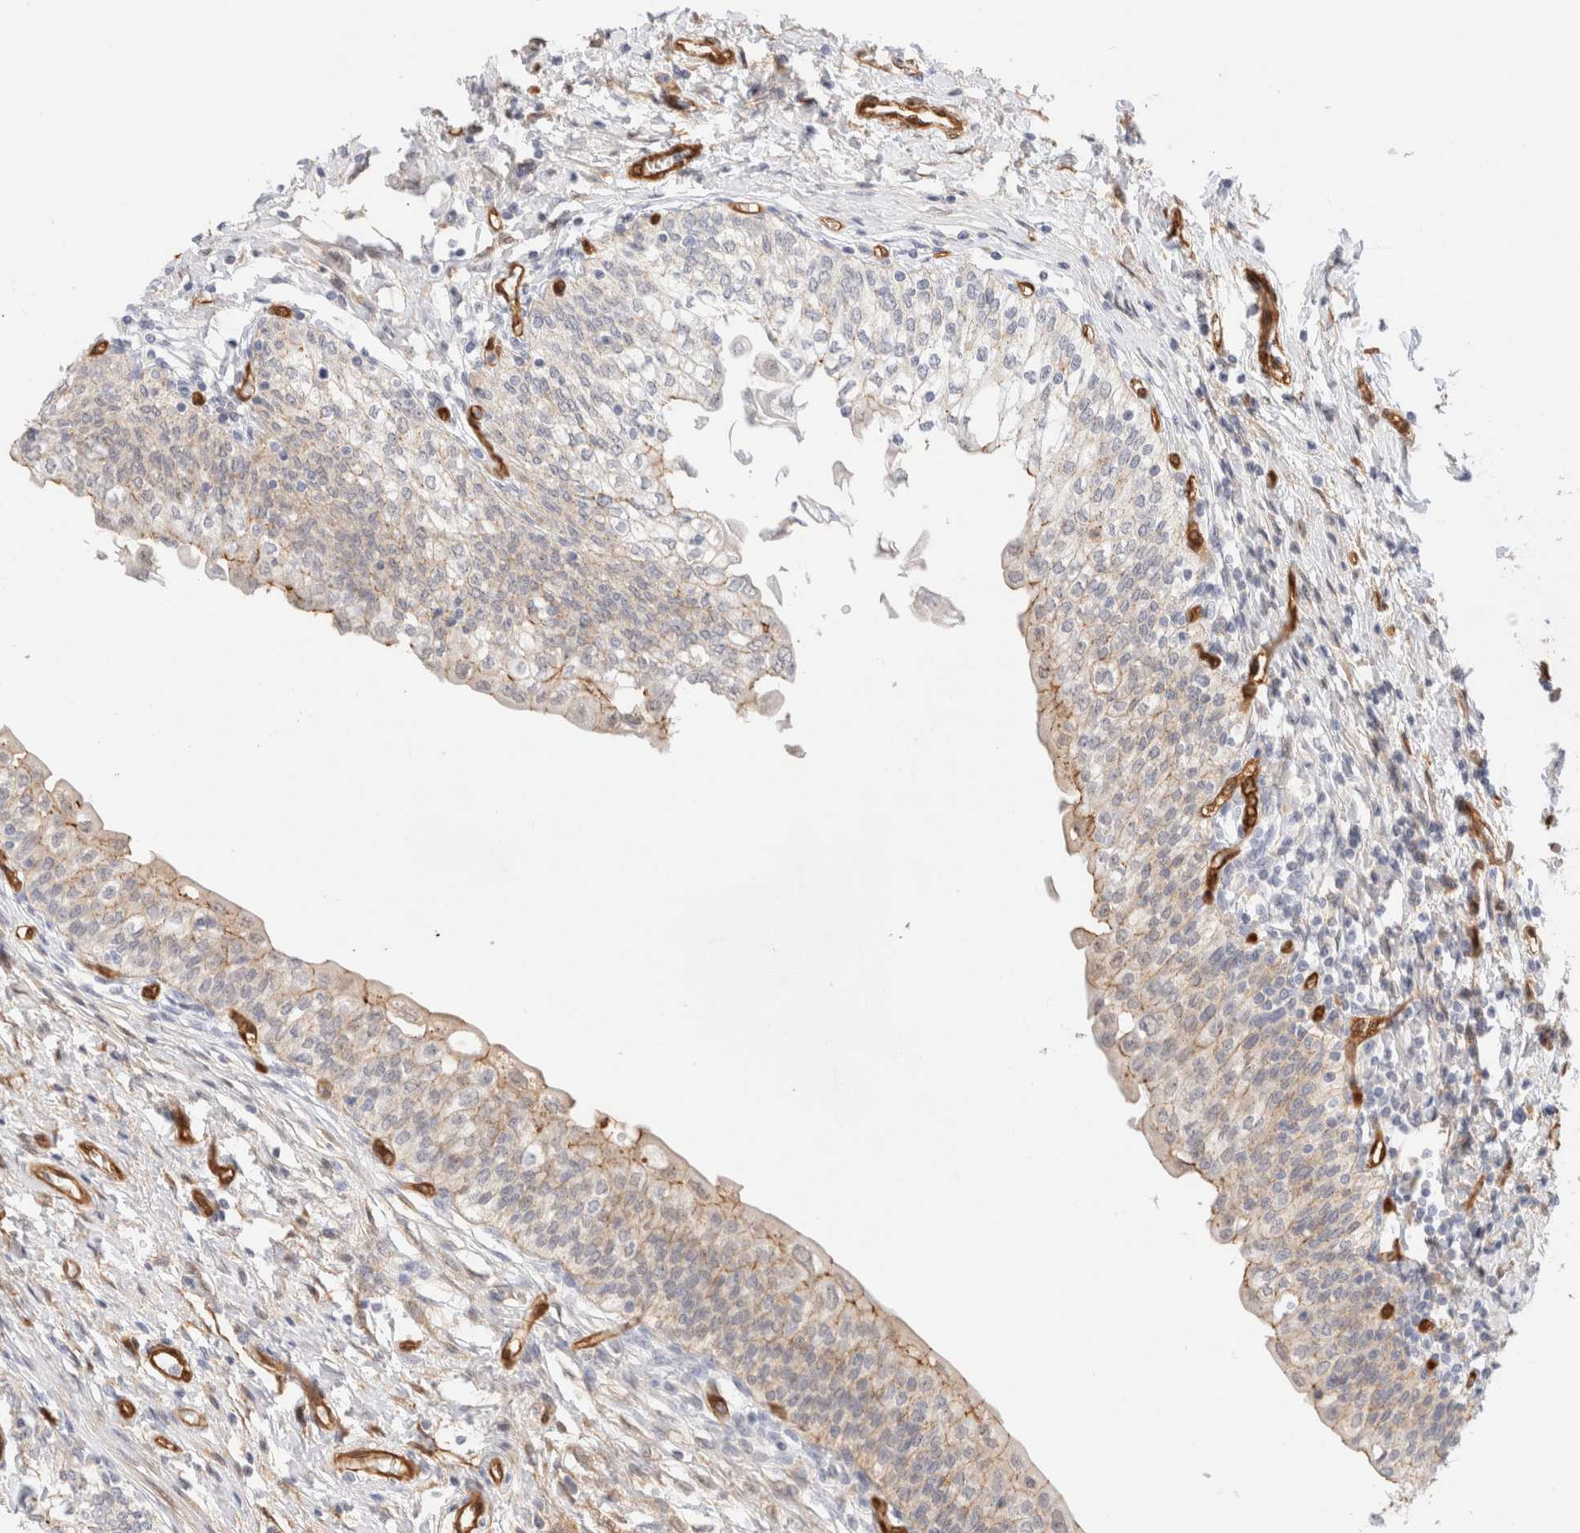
{"staining": {"intensity": "weak", "quantity": ">75%", "location": "cytoplasmic/membranous"}, "tissue": "urinary bladder", "cell_type": "Urothelial cells", "image_type": "normal", "snomed": [{"axis": "morphology", "description": "Normal tissue, NOS"}, {"axis": "topography", "description": "Urinary bladder"}], "caption": "Immunohistochemistry (IHC) (DAB (3,3'-diaminobenzidine)) staining of unremarkable urinary bladder displays weak cytoplasmic/membranous protein staining in about >75% of urothelial cells.", "gene": "LMCD1", "patient": {"sex": "male", "age": 55}}